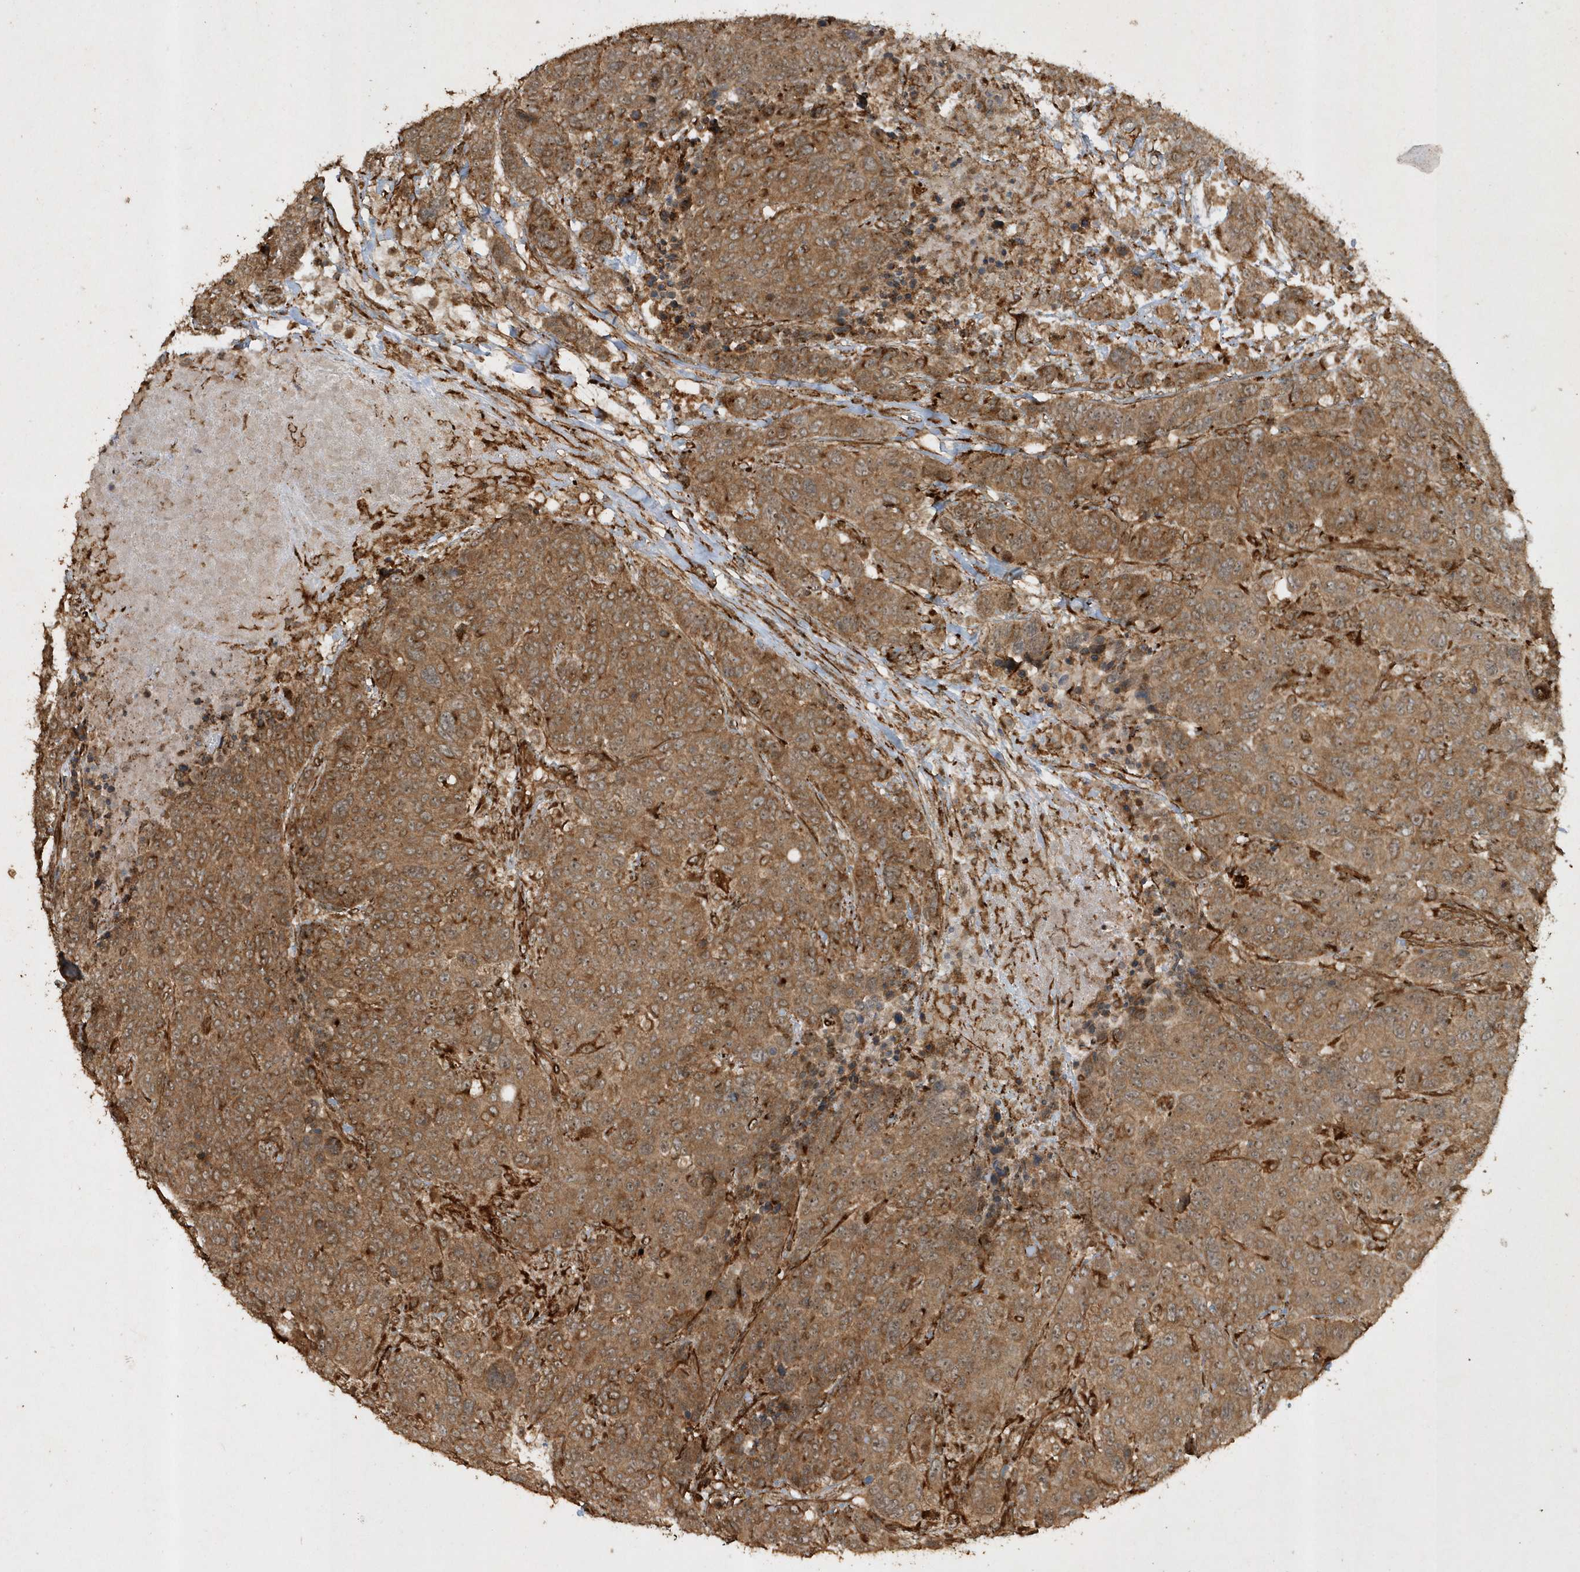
{"staining": {"intensity": "moderate", "quantity": ">75%", "location": "cytoplasmic/membranous"}, "tissue": "breast cancer", "cell_type": "Tumor cells", "image_type": "cancer", "snomed": [{"axis": "morphology", "description": "Duct carcinoma"}, {"axis": "topography", "description": "Breast"}], "caption": "Protein staining of breast intraductal carcinoma tissue exhibits moderate cytoplasmic/membranous positivity in about >75% of tumor cells.", "gene": "AVPI1", "patient": {"sex": "female", "age": 37}}